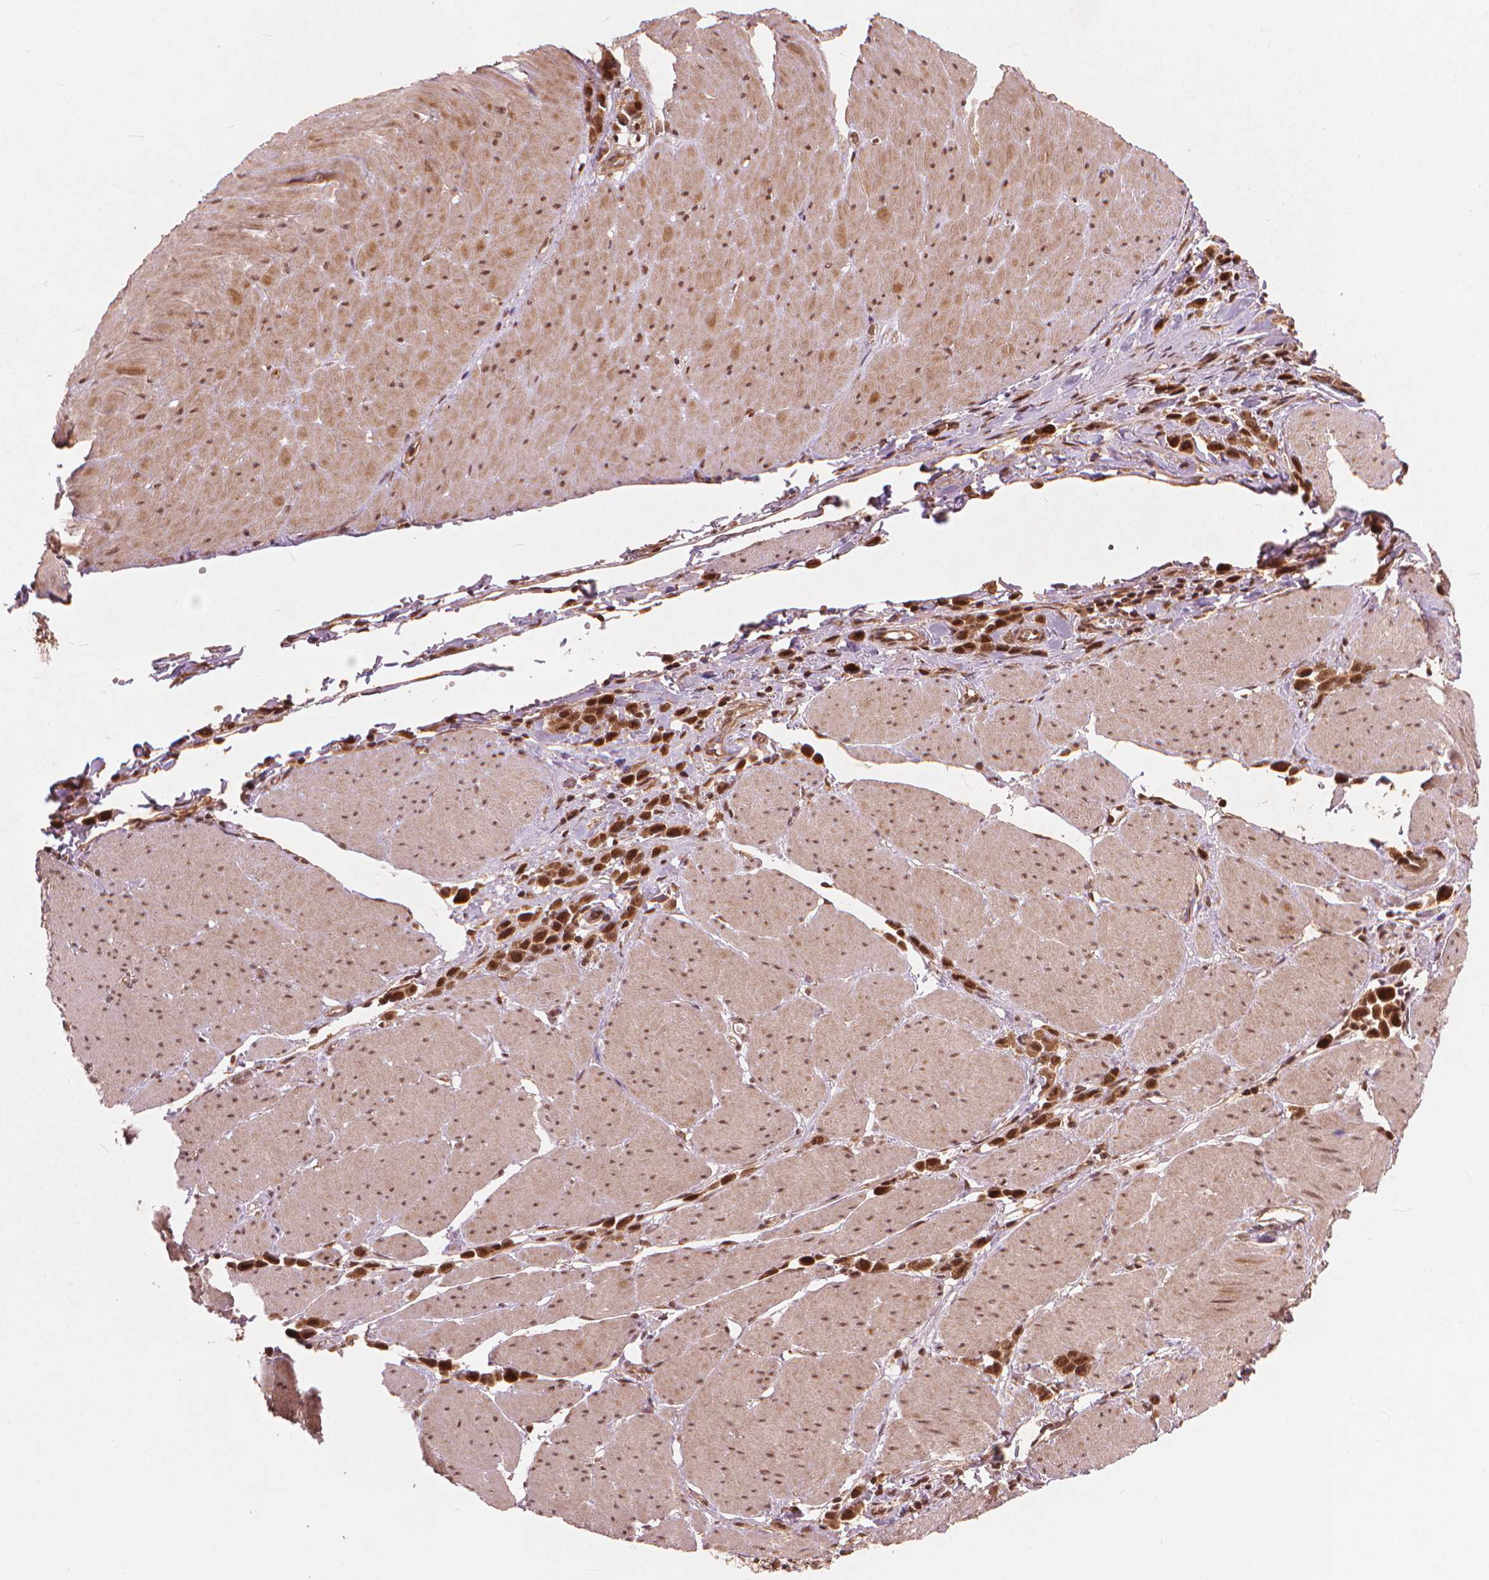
{"staining": {"intensity": "strong", "quantity": ">75%", "location": "nuclear"}, "tissue": "stomach cancer", "cell_type": "Tumor cells", "image_type": "cancer", "snomed": [{"axis": "morphology", "description": "Adenocarcinoma, NOS"}, {"axis": "topography", "description": "Stomach"}], "caption": "Stomach cancer (adenocarcinoma) tissue shows strong nuclear expression in approximately >75% of tumor cells (IHC, brightfield microscopy, high magnification).", "gene": "SSU72", "patient": {"sex": "male", "age": 47}}